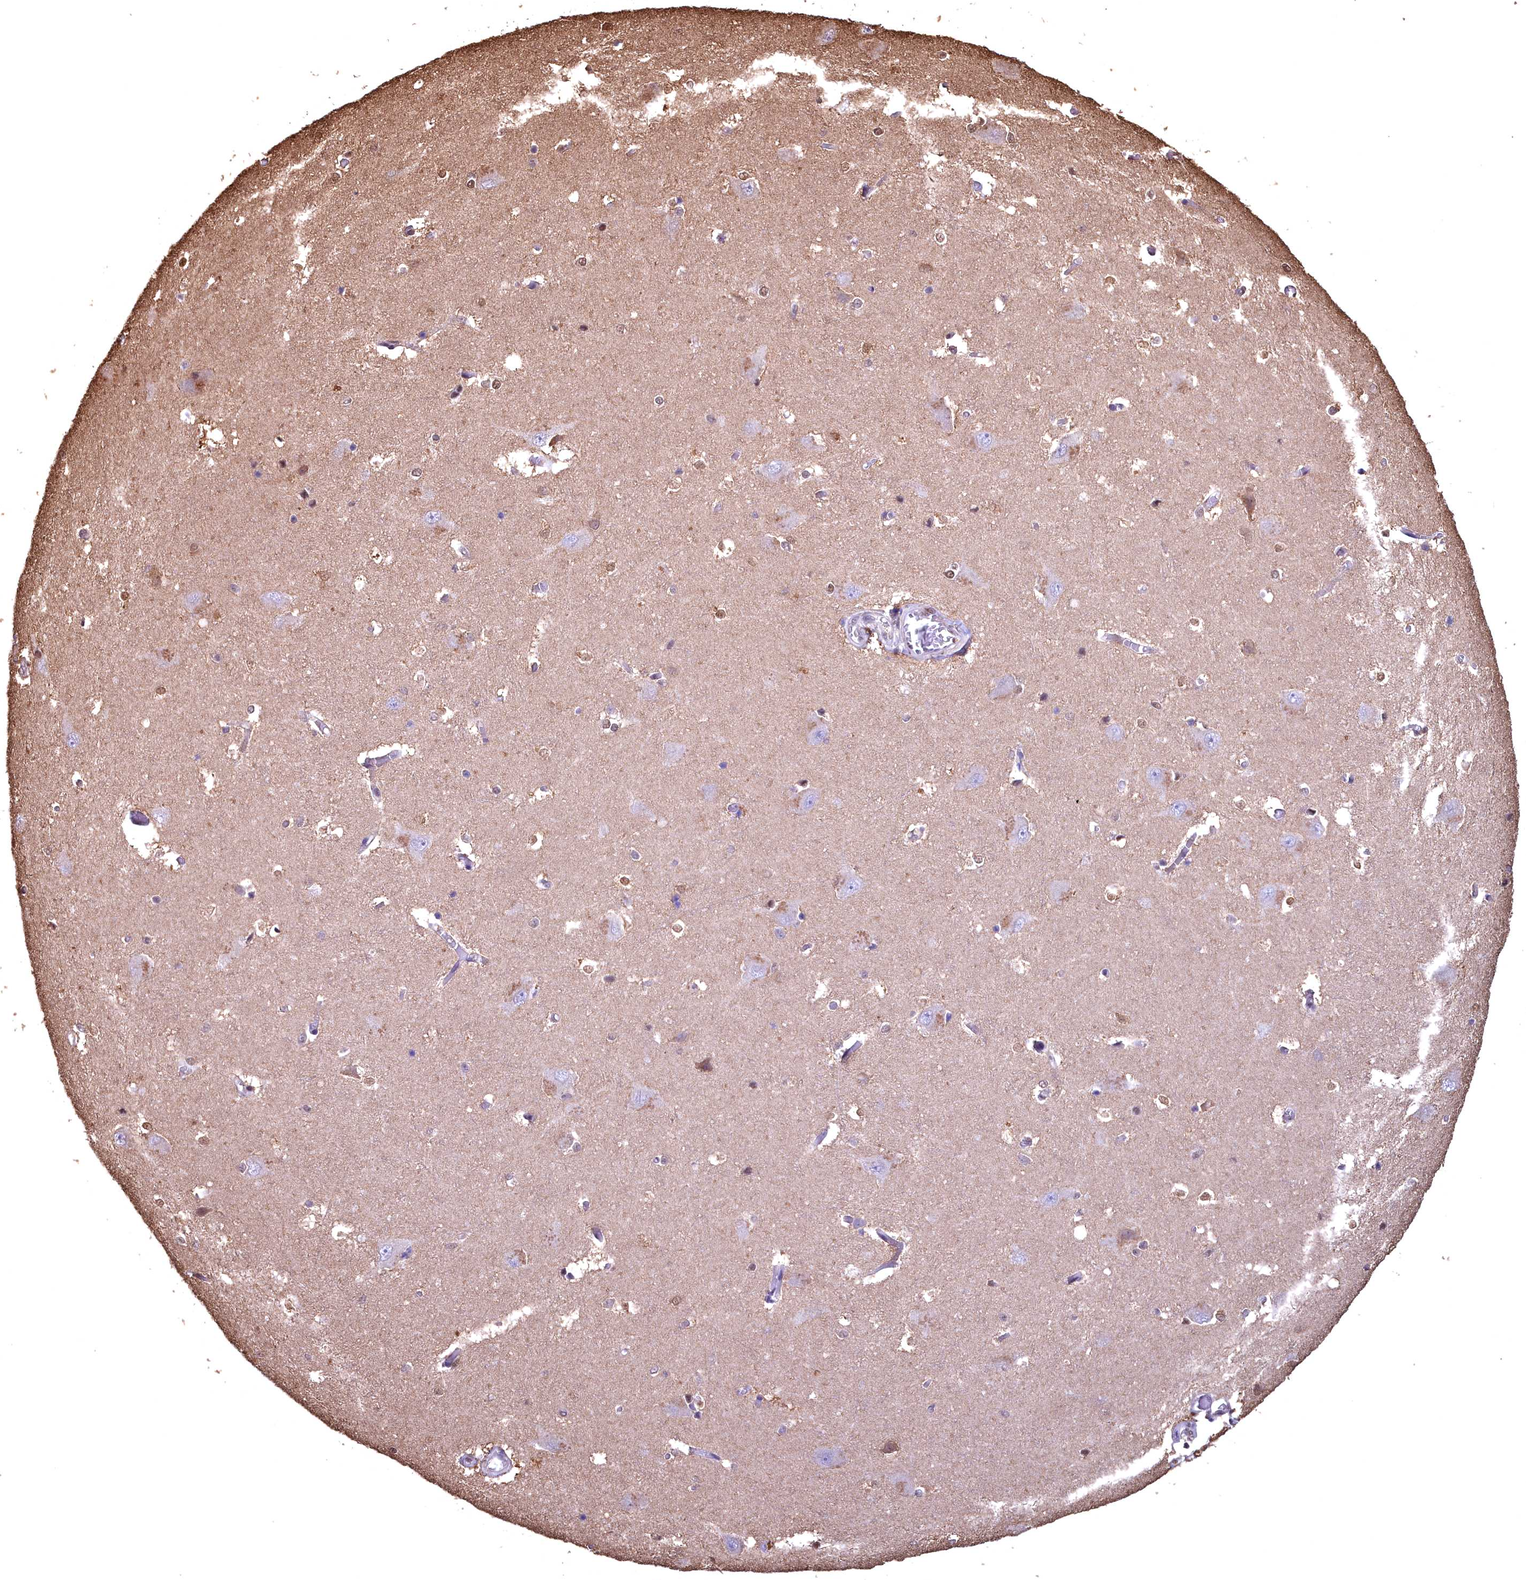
{"staining": {"intensity": "weak", "quantity": "<25%", "location": "cytoplasmic/membranous"}, "tissue": "caudate", "cell_type": "Glial cells", "image_type": "normal", "snomed": [{"axis": "morphology", "description": "Normal tissue, NOS"}, {"axis": "topography", "description": "Lateral ventricle wall"}], "caption": "This is a image of IHC staining of benign caudate, which shows no staining in glial cells. The staining was performed using DAB (3,3'-diaminobenzidine) to visualize the protein expression in brown, while the nuclei were stained in blue with hematoxylin (Magnification: 20x).", "gene": "GAPDH", "patient": {"sex": "male", "age": 37}}